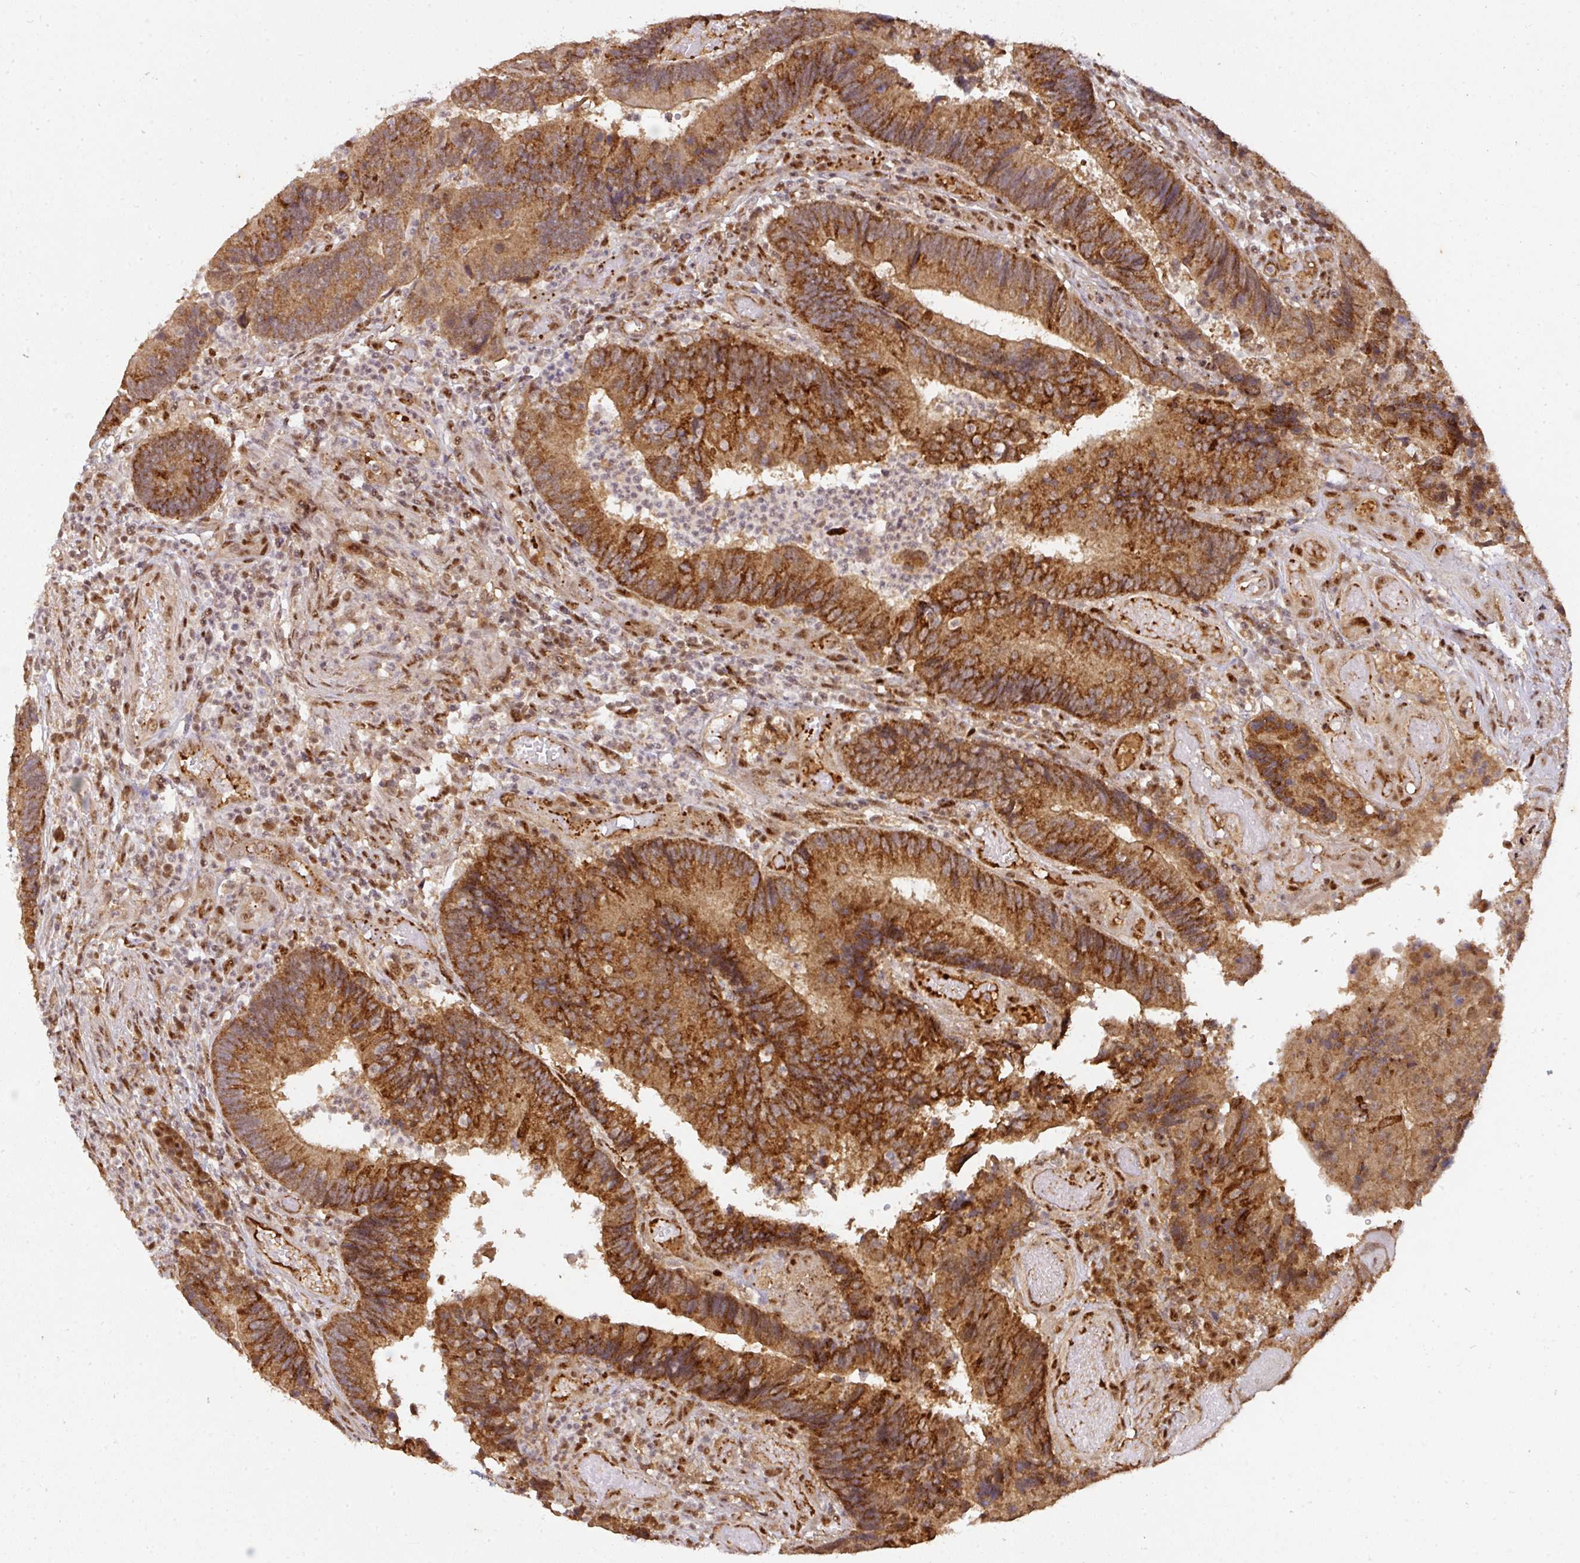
{"staining": {"intensity": "strong", "quantity": ">75%", "location": "cytoplasmic/membranous,nuclear"}, "tissue": "colorectal cancer", "cell_type": "Tumor cells", "image_type": "cancer", "snomed": [{"axis": "morphology", "description": "Adenocarcinoma, NOS"}, {"axis": "topography", "description": "Colon"}], "caption": "Immunohistochemical staining of human colorectal cancer (adenocarcinoma) shows high levels of strong cytoplasmic/membranous and nuclear protein staining in approximately >75% of tumor cells. The protein of interest is stained brown, and the nuclei are stained in blue (DAB (3,3'-diaminobenzidine) IHC with brightfield microscopy, high magnification).", "gene": "RANBP9", "patient": {"sex": "female", "age": 67}}